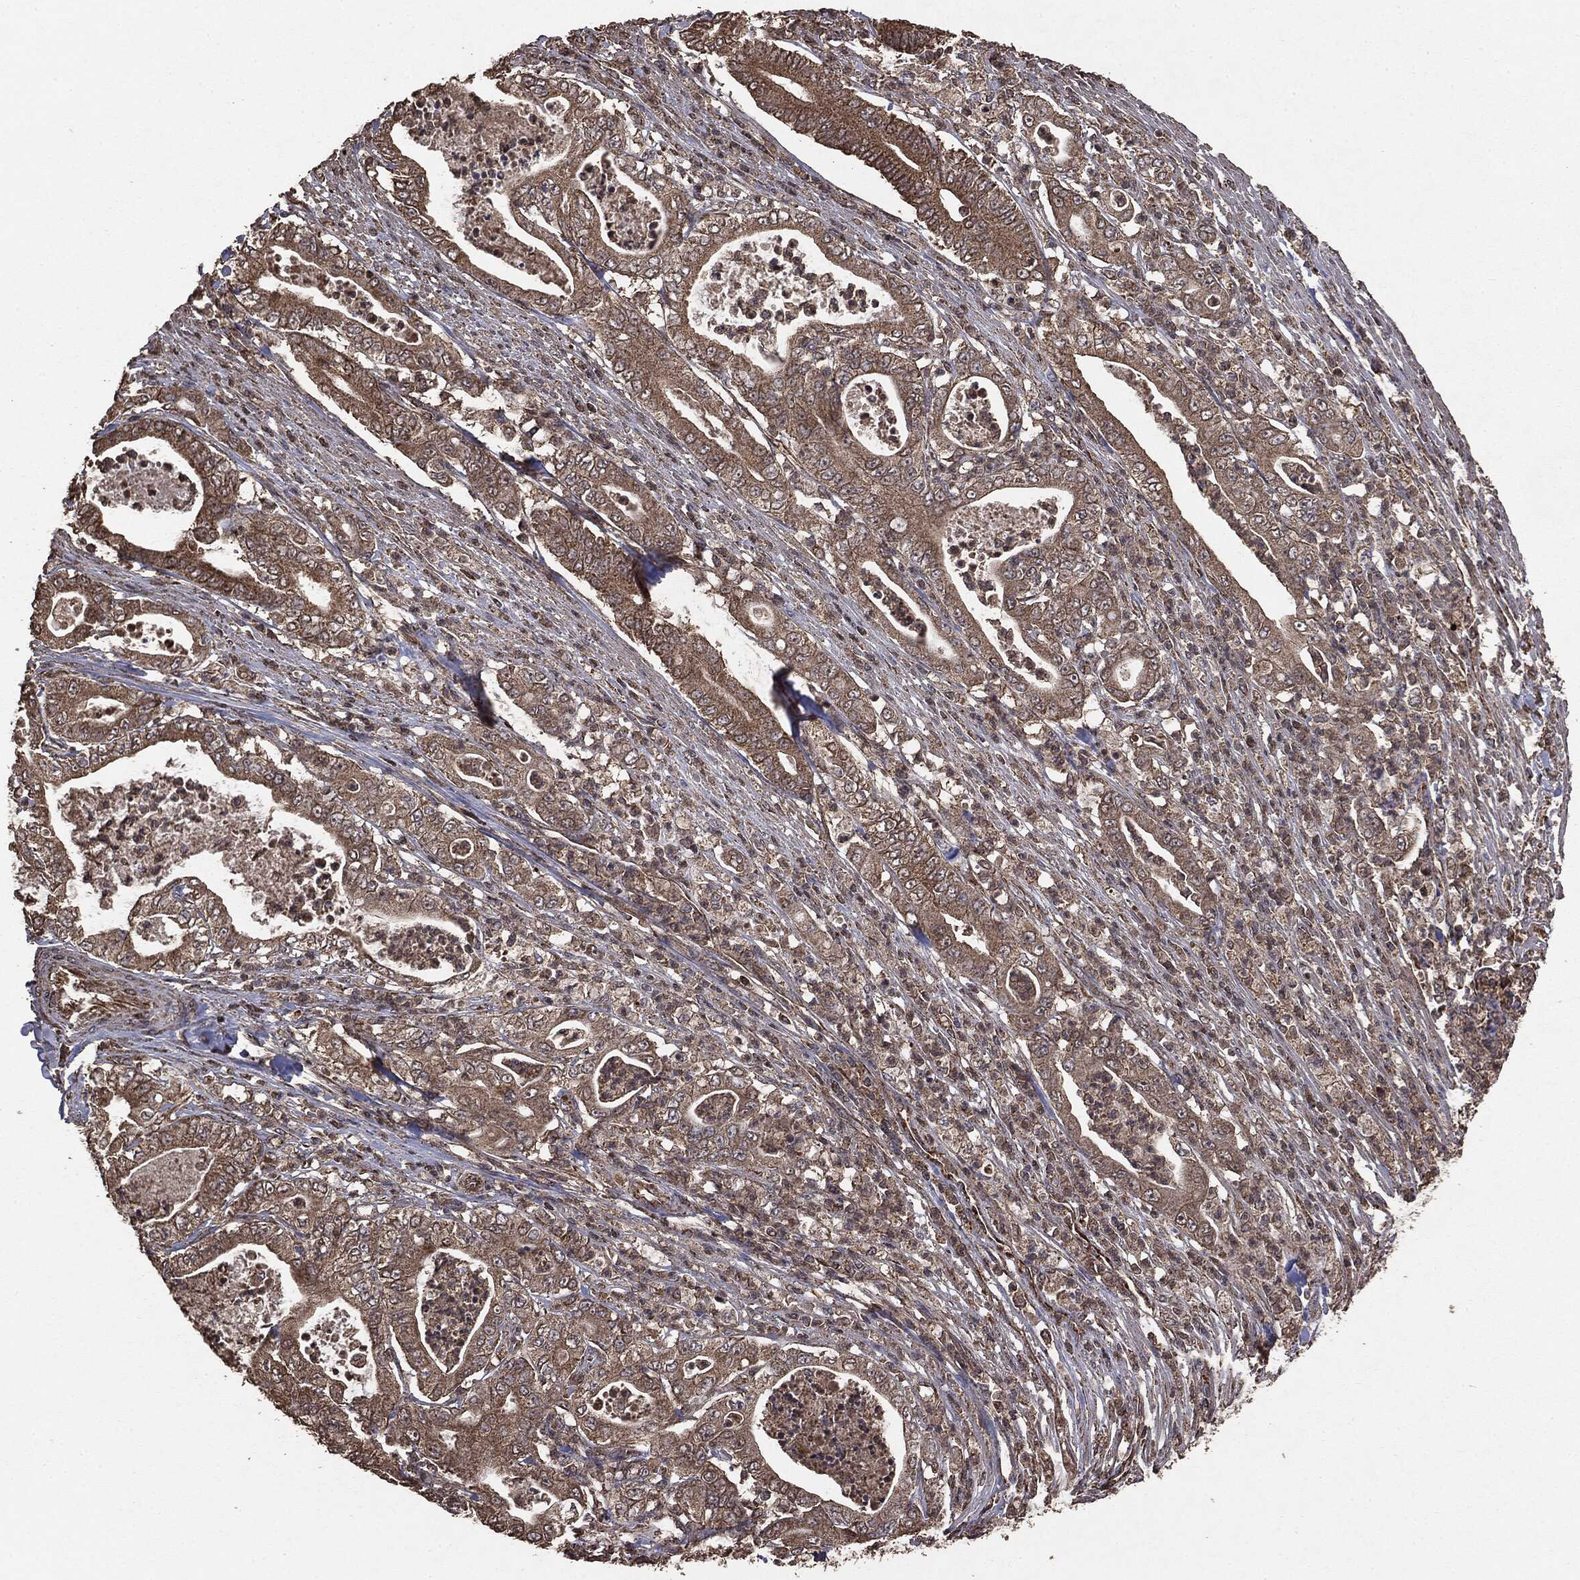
{"staining": {"intensity": "moderate", "quantity": ">75%", "location": "cytoplasmic/membranous"}, "tissue": "pancreatic cancer", "cell_type": "Tumor cells", "image_type": "cancer", "snomed": [{"axis": "morphology", "description": "Adenocarcinoma, NOS"}, {"axis": "topography", "description": "Pancreas"}], "caption": "Moderate cytoplasmic/membranous positivity for a protein is appreciated in approximately >75% of tumor cells of pancreatic adenocarcinoma using IHC.", "gene": "MTOR", "patient": {"sex": "male", "age": 71}}